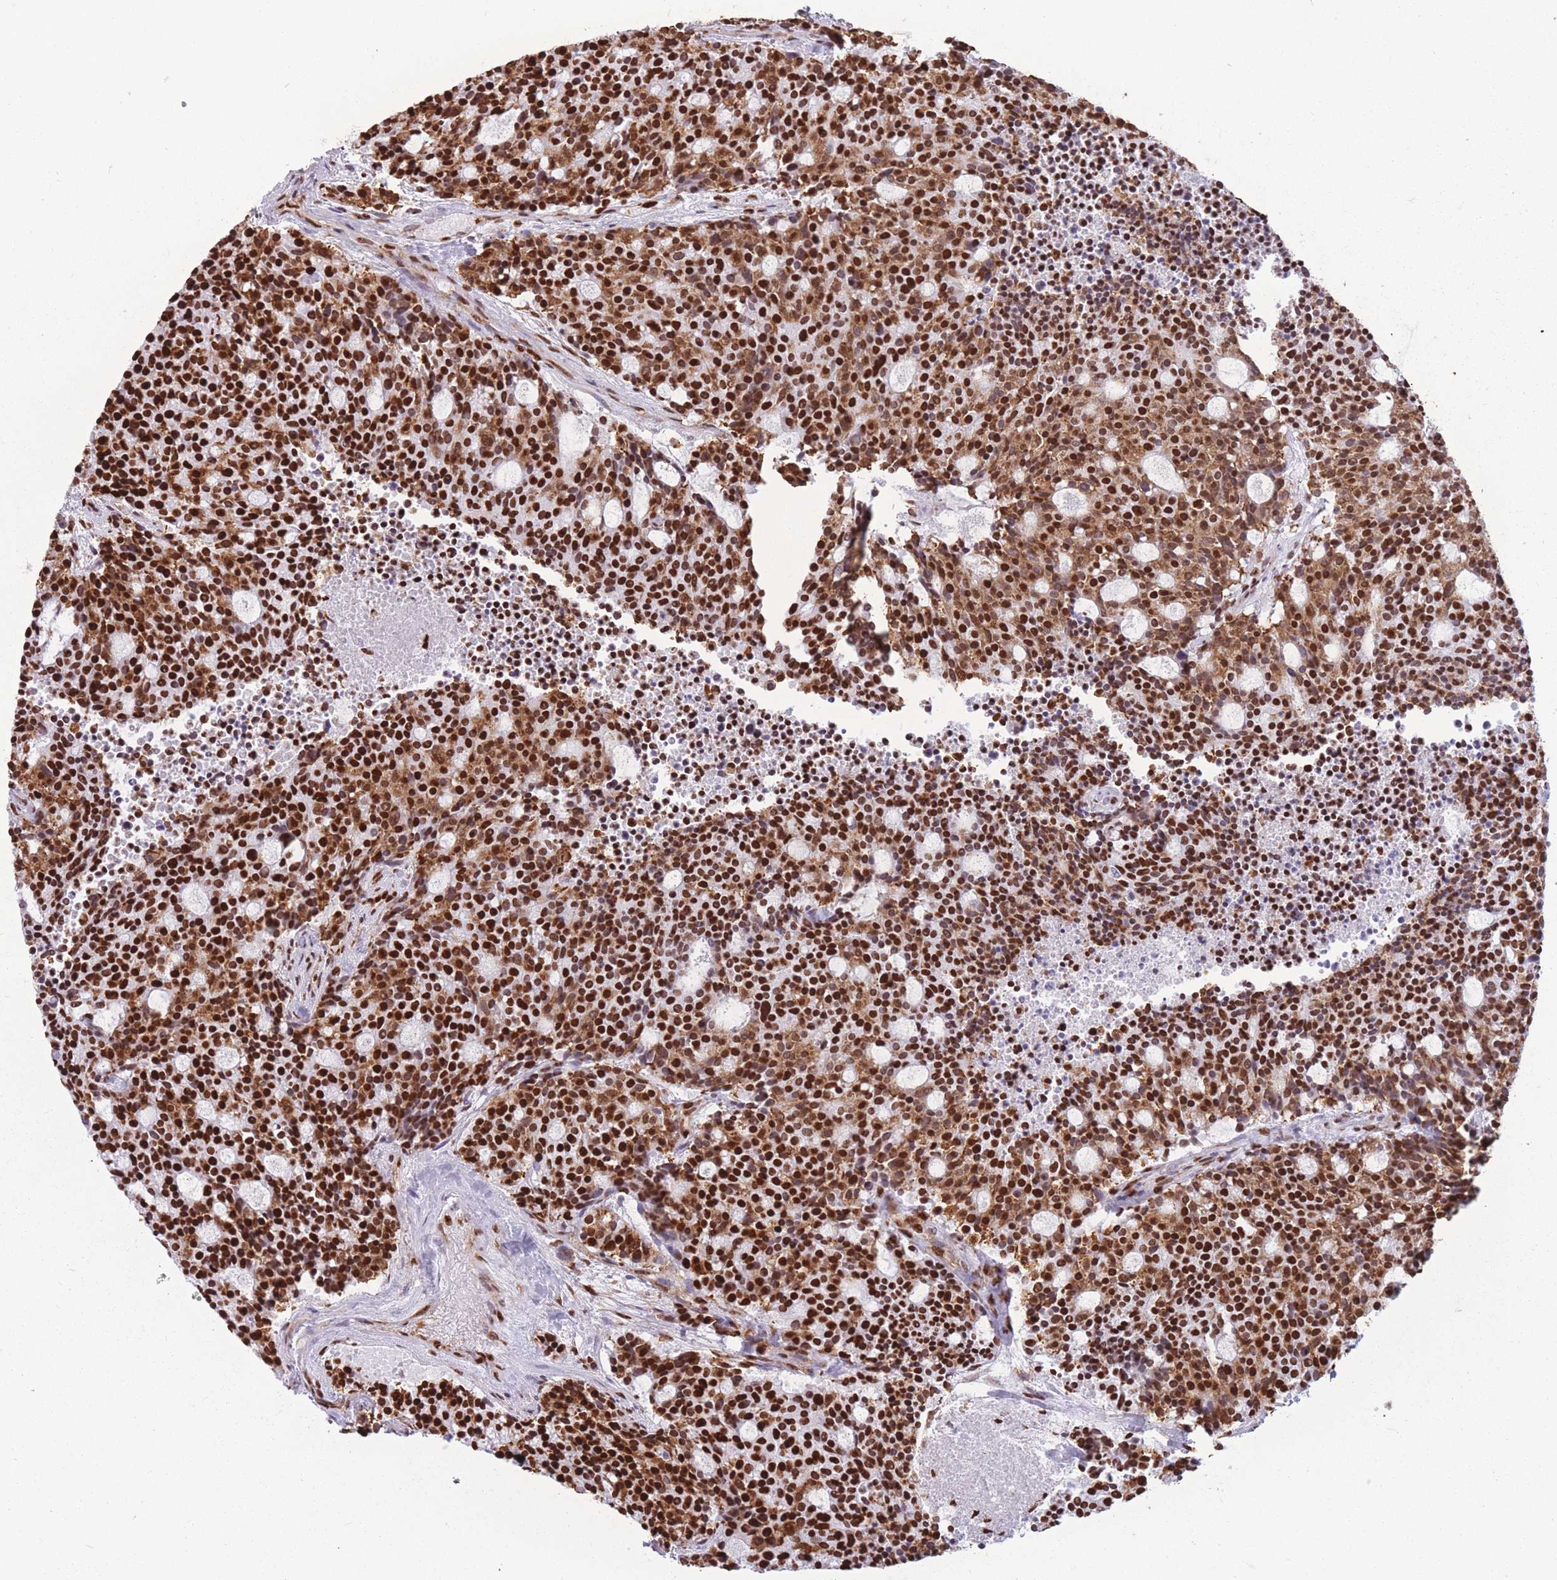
{"staining": {"intensity": "strong", "quantity": ">75%", "location": "cytoplasmic/membranous,nuclear"}, "tissue": "carcinoid", "cell_type": "Tumor cells", "image_type": "cancer", "snomed": [{"axis": "morphology", "description": "Carcinoid, malignant, NOS"}, {"axis": "topography", "description": "Pancreas"}], "caption": "Immunohistochemistry of carcinoid shows high levels of strong cytoplasmic/membranous and nuclear staining in about >75% of tumor cells.", "gene": "HNRNPUL1", "patient": {"sex": "female", "age": 54}}